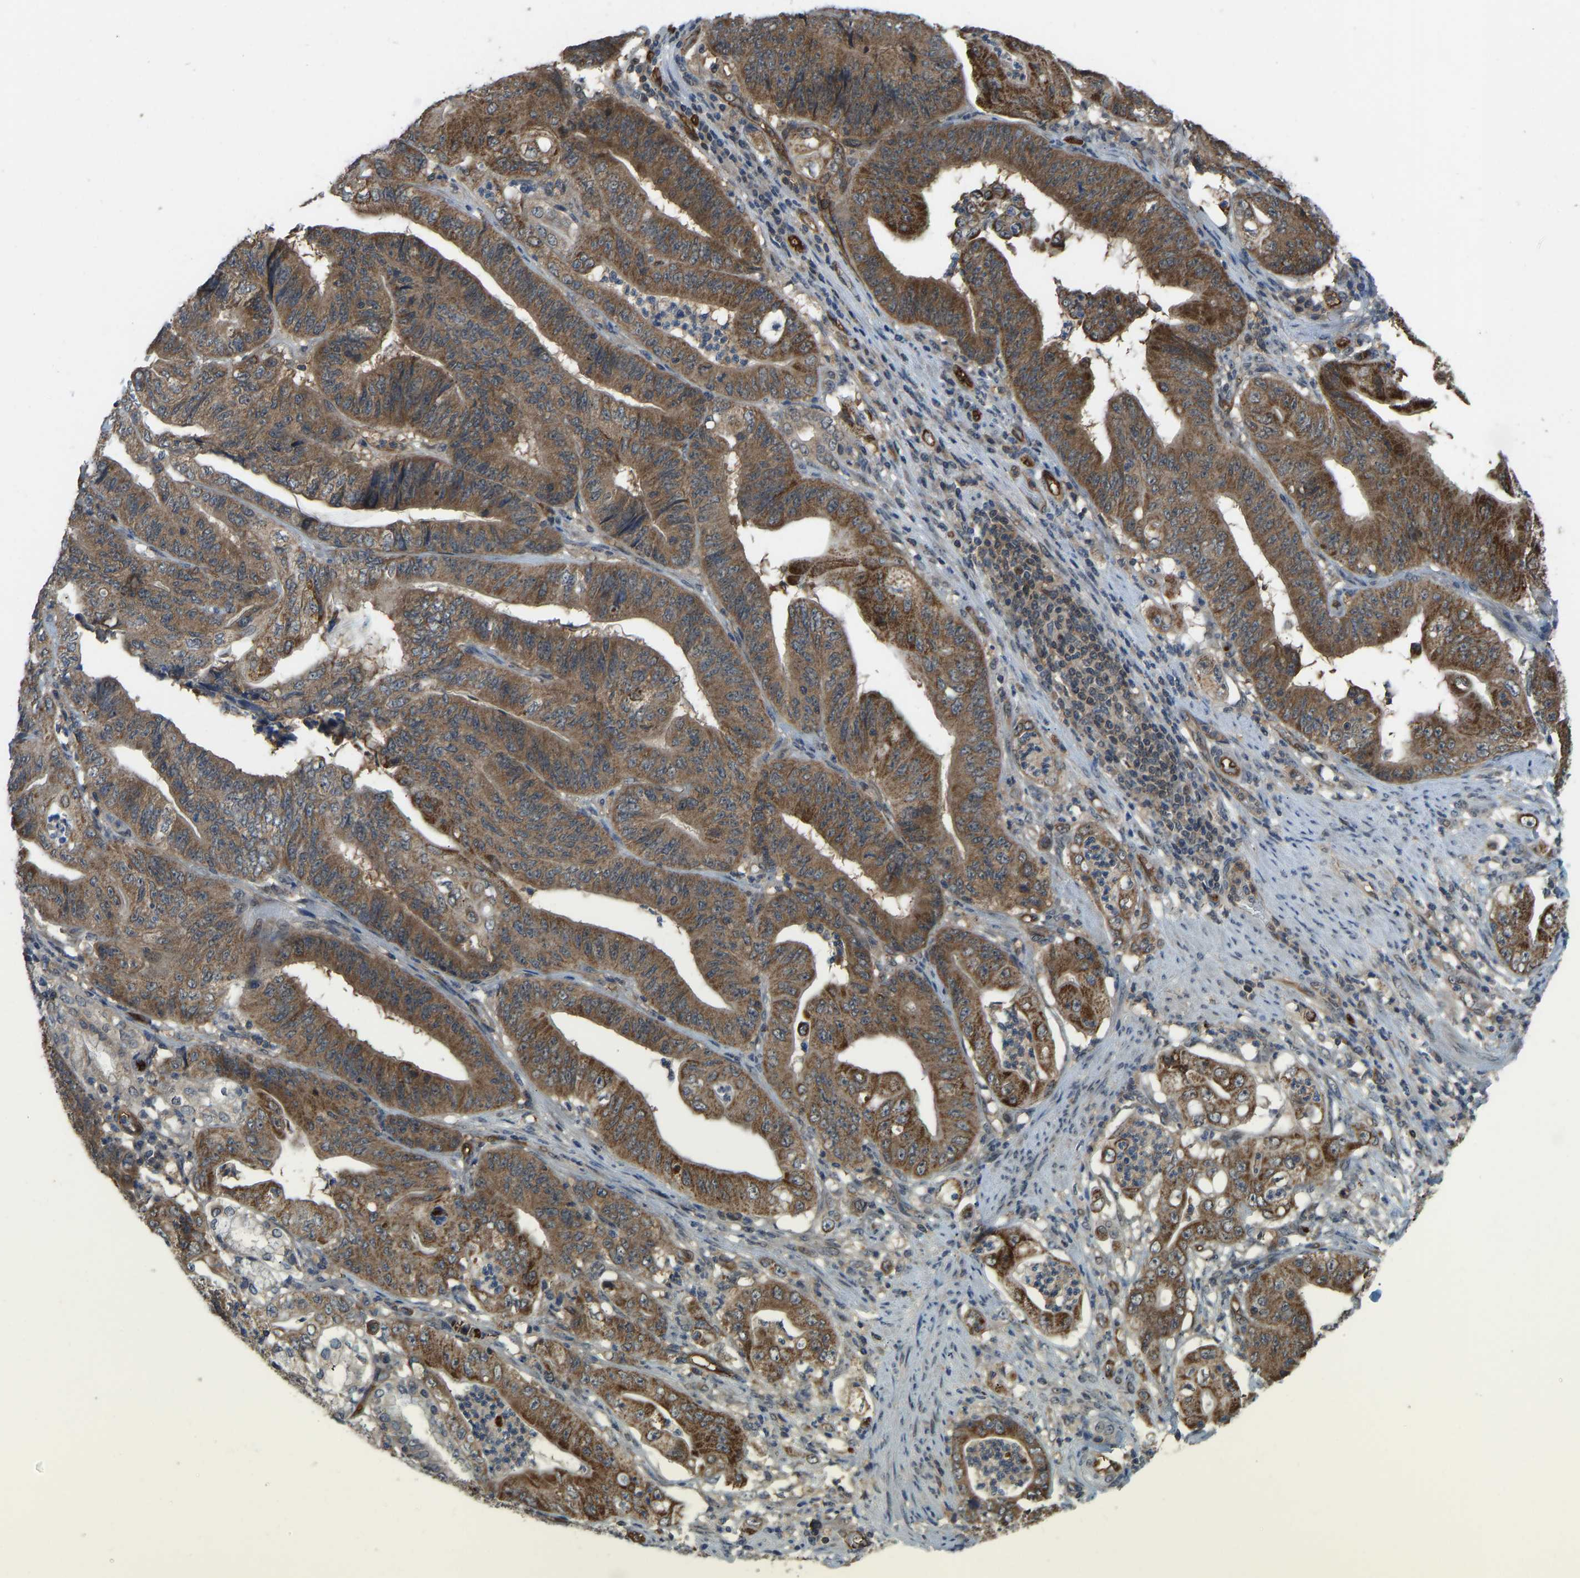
{"staining": {"intensity": "strong", "quantity": ">75%", "location": "cytoplasmic/membranous"}, "tissue": "stomach cancer", "cell_type": "Tumor cells", "image_type": "cancer", "snomed": [{"axis": "morphology", "description": "Adenocarcinoma, NOS"}, {"axis": "topography", "description": "Stomach"}], "caption": "Immunohistochemical staining of adenocarcinoma (stomach) shows high levels of strong cytoplasmic/membranous protein staining in about >75% of tumor cells.", "gene": "CCT8", "patient": {"sex": "female", "age": 73}}